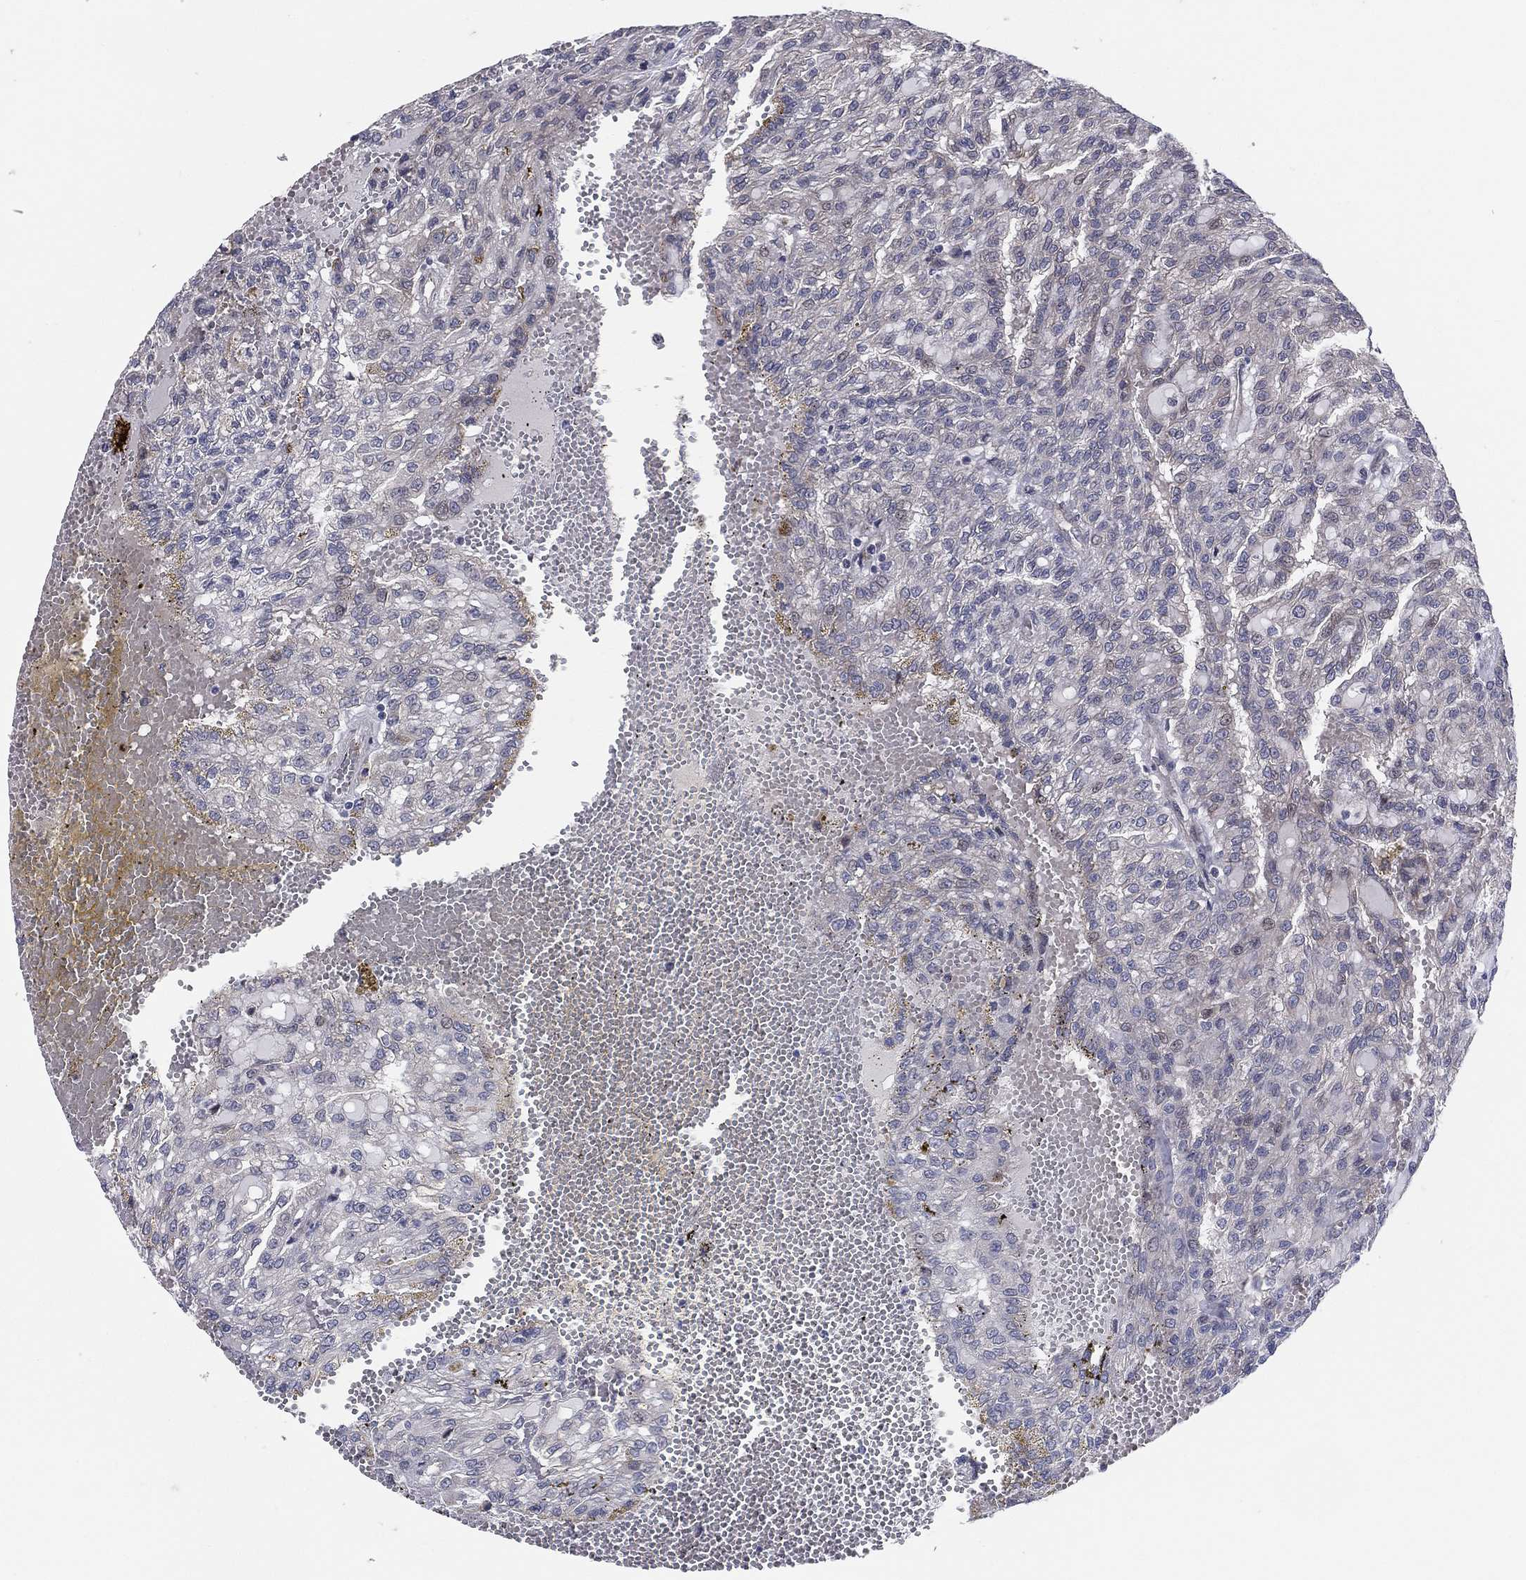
{"staining": {"intensity": "negative", "quantity": "none", "location": "none"}, "tissue": "renal cancer", "cell_type": "Tumor cells", "image_type": "cancer", "snomed": [{"axis": "morphology", "description": "Adenocarcinoma, NOS"}, {"axis": "topography", "description": "Kidney"}], "caption": "Immunohistochemistry micrograph of neoplastic tissue: human renal adenocarcinoma stained with DAB (3,3'-diaminobenzidine) exhibits no significant protein expression in tumor cells. (DAB immunohistochemistry (IHC), high magnification).", "gene": "UTP14A", "patient": {"sex": "male", "age": 63}}